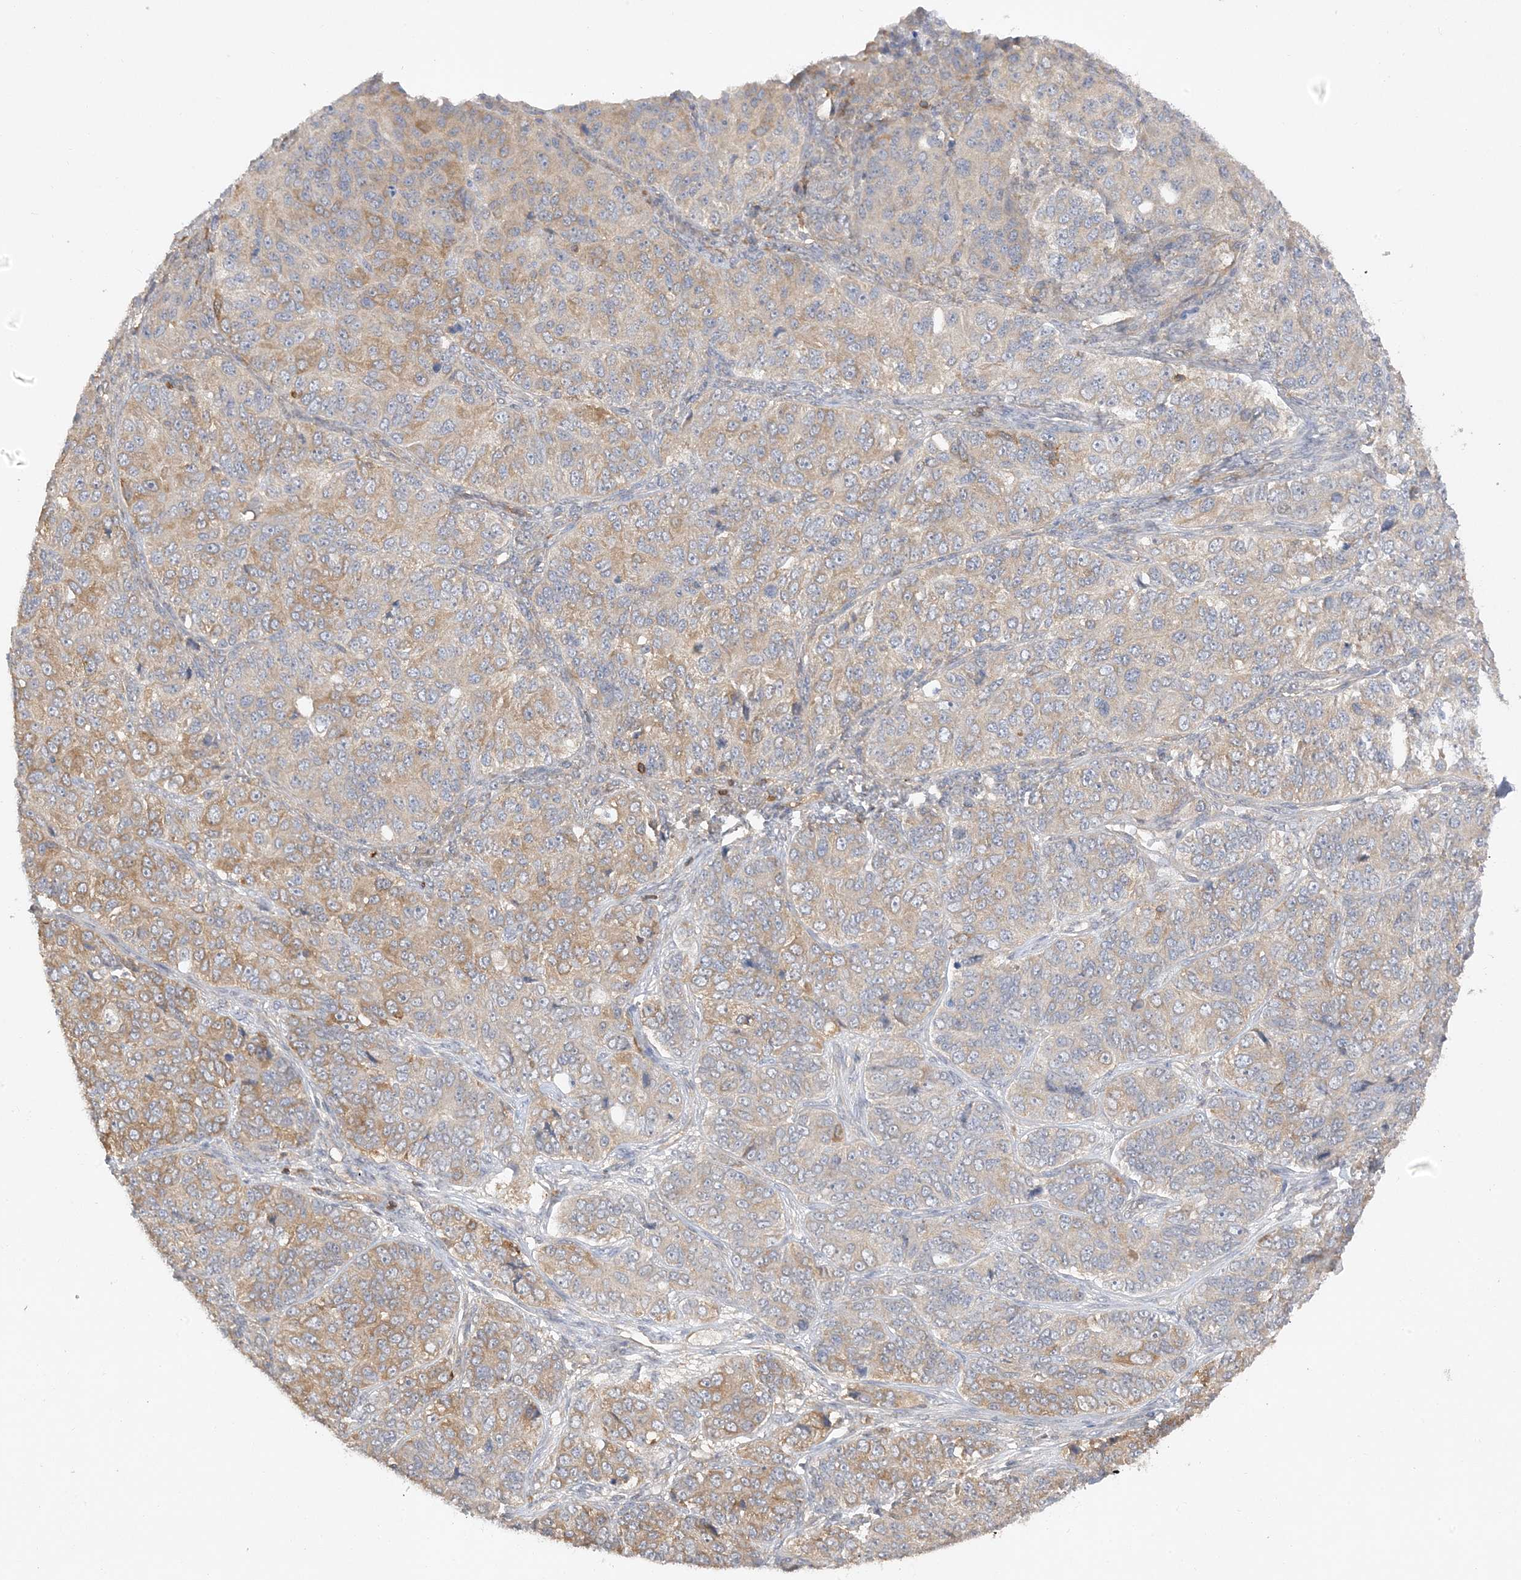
{"staining": {"intensity": "moderate", "quantity": "25%-75%", "location": "cytoplasmic/membranous"}, "tissue": "ovarian cancer", "cell_type": "Tumor cells", "image_type": "cancer", "snomed": [{"axis": "morphology", "description": "Carcinoma, endometroid"}, {"axis": "topography", "description": "Ovary"}], "caption": "There is medium levels of moderate cytoplasmic/membranous positivity in tumor cells of ovarian cancer, as demonstrated by immunohistochemical staining (brown color).", "gene": "PHACTR2", "patient": {"sex": "female", "age": 51}}